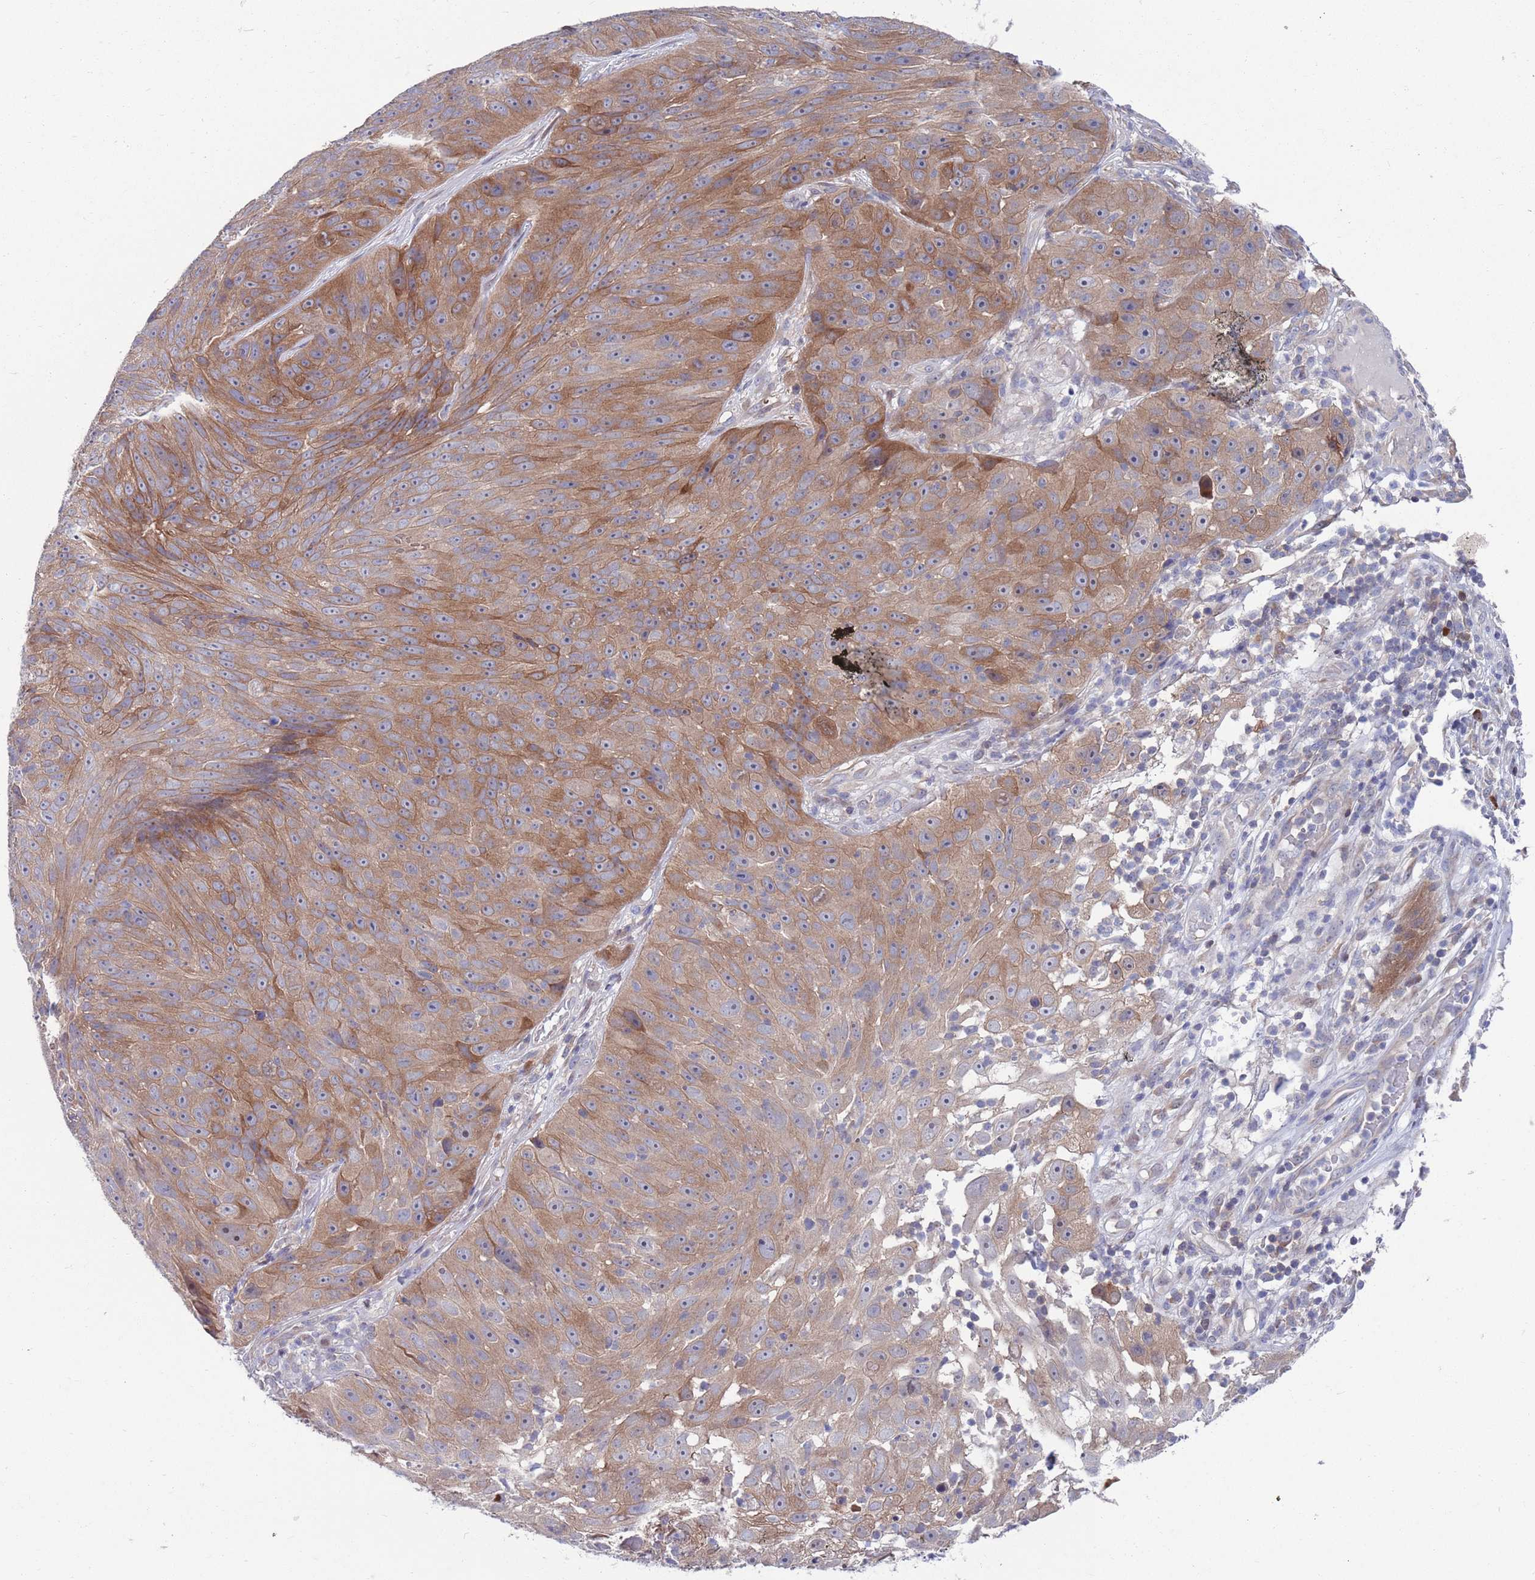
{"staining": {"intensity": "moderate", "quantity": ">75%", "location": "cytoplasmic/membranous"}, "tissue": "skin cancer", "cell_type": "Tumor cells", "image_type": "cancer", "snomed": [{"axis": "morphology", "description": "Squamous cell carcinoma, NOS"}, {"axis": "topography", "description": "Skin"}], "caption": "Immunohistochemistry (IHC) micrograph of neoplastic tissue: human skin cancer stained using immunohistochemistry (IHC) displays medium levels of moderate protein expression localized specifically in the cytoplasmic/membranous of tumor cells, appearing as a cytoplasmic/membranous brown color.", "gene": "KLHL29", "patient": {"sex": "female", "age": 87}}